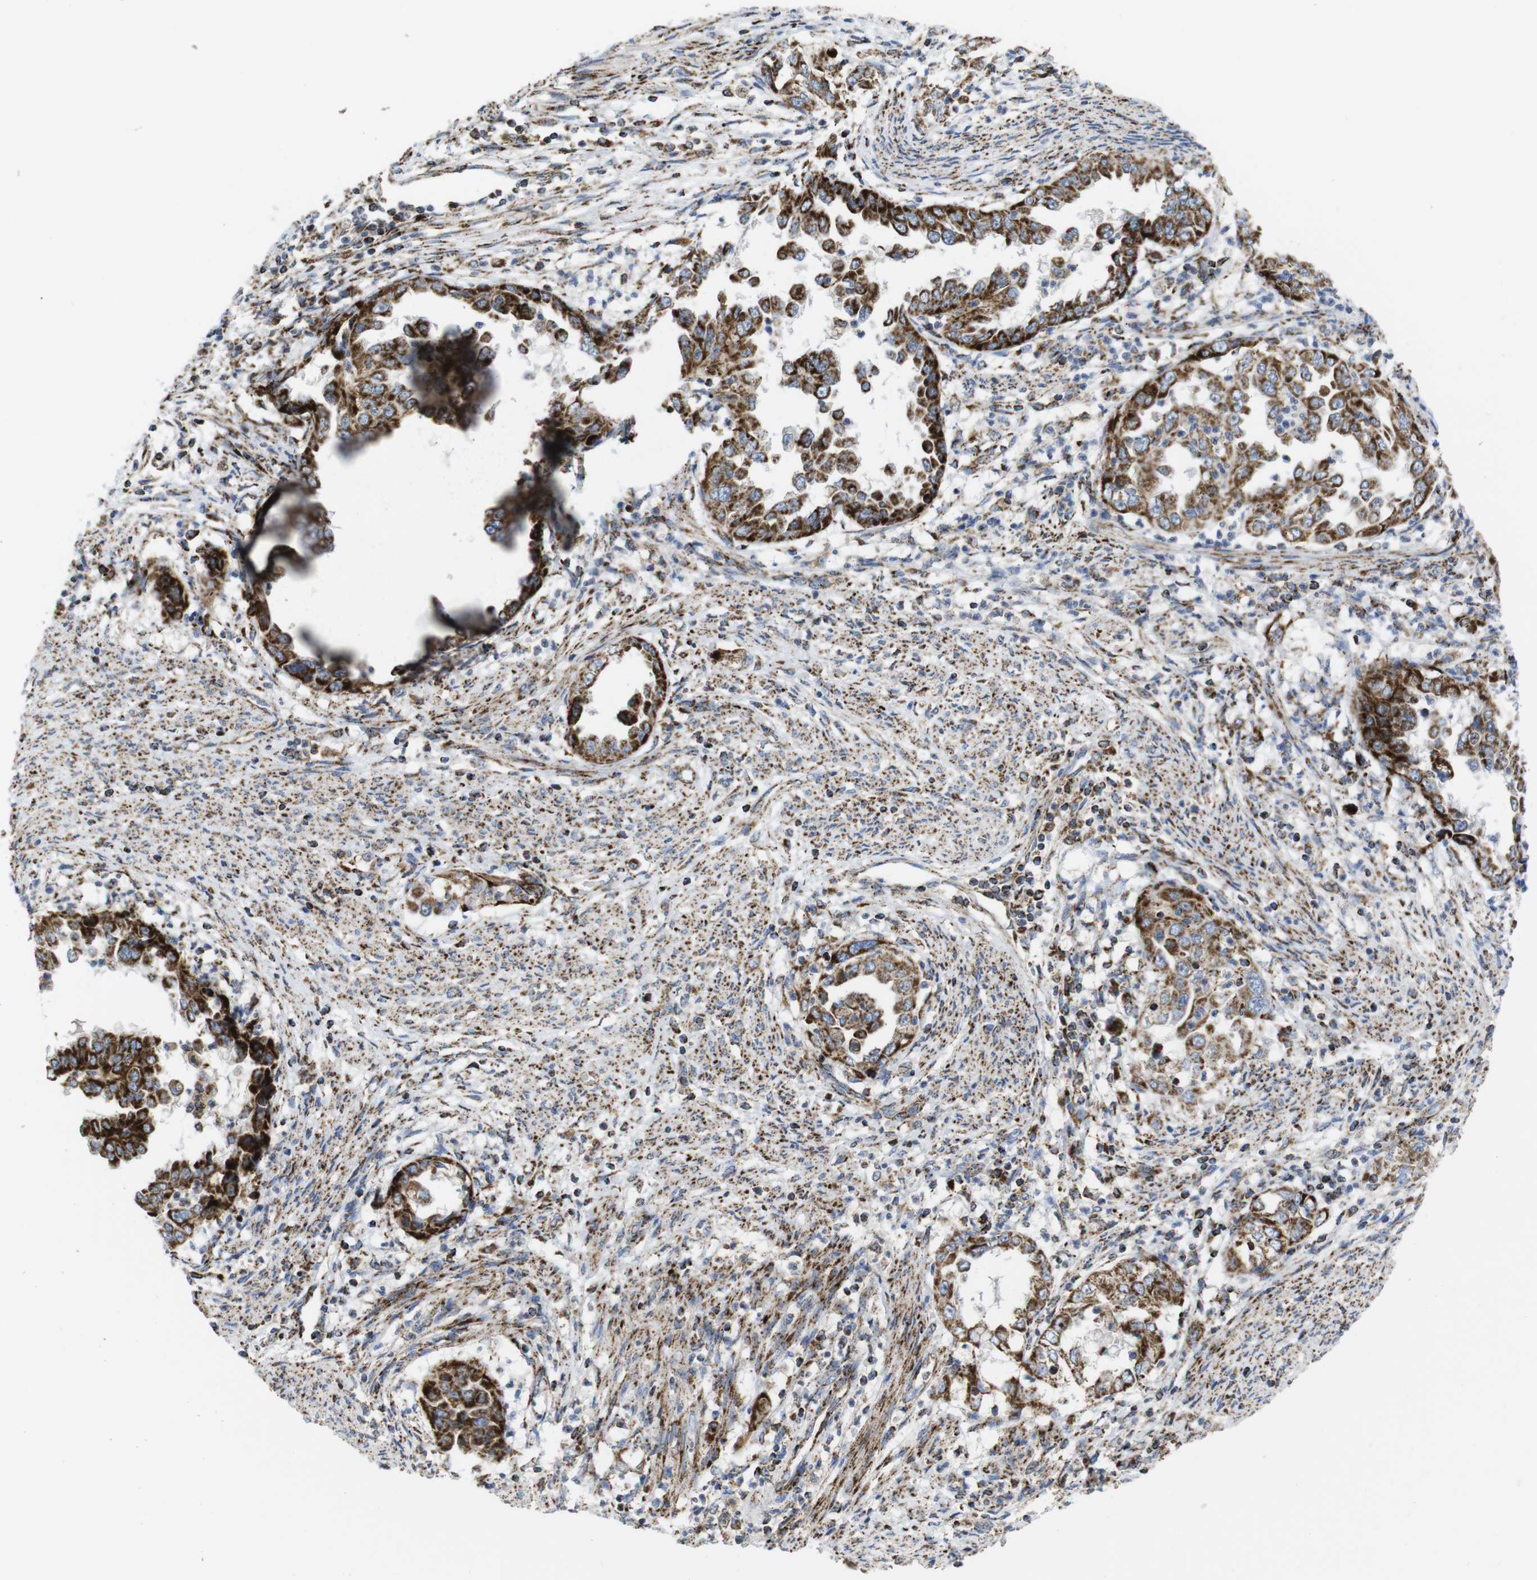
{"staining": {"intensity": "strong", "quantity": ">75%", "location": "cytoplasmic/membranous"}, "tissue": "endometrial cancer", "cell_type": "Tumor cells", "image_type": "cancer", "snomed": [{"axis": "morphology", "description": "Adenocarcinoma, NOS"}, {"axis": "topography", "description": "Endometrium"}], "caption": "This micrograph displays adenocarcinoma (endometrial) stained with immunohistochemistry to label a protein in brown. The cytoplasmic/membranous of tumor cells show strong positivity for the protein. Nuclei are counter-stained blue.", "gene": "TMEM192", "patient": {"sex": "female", "age": 85}}